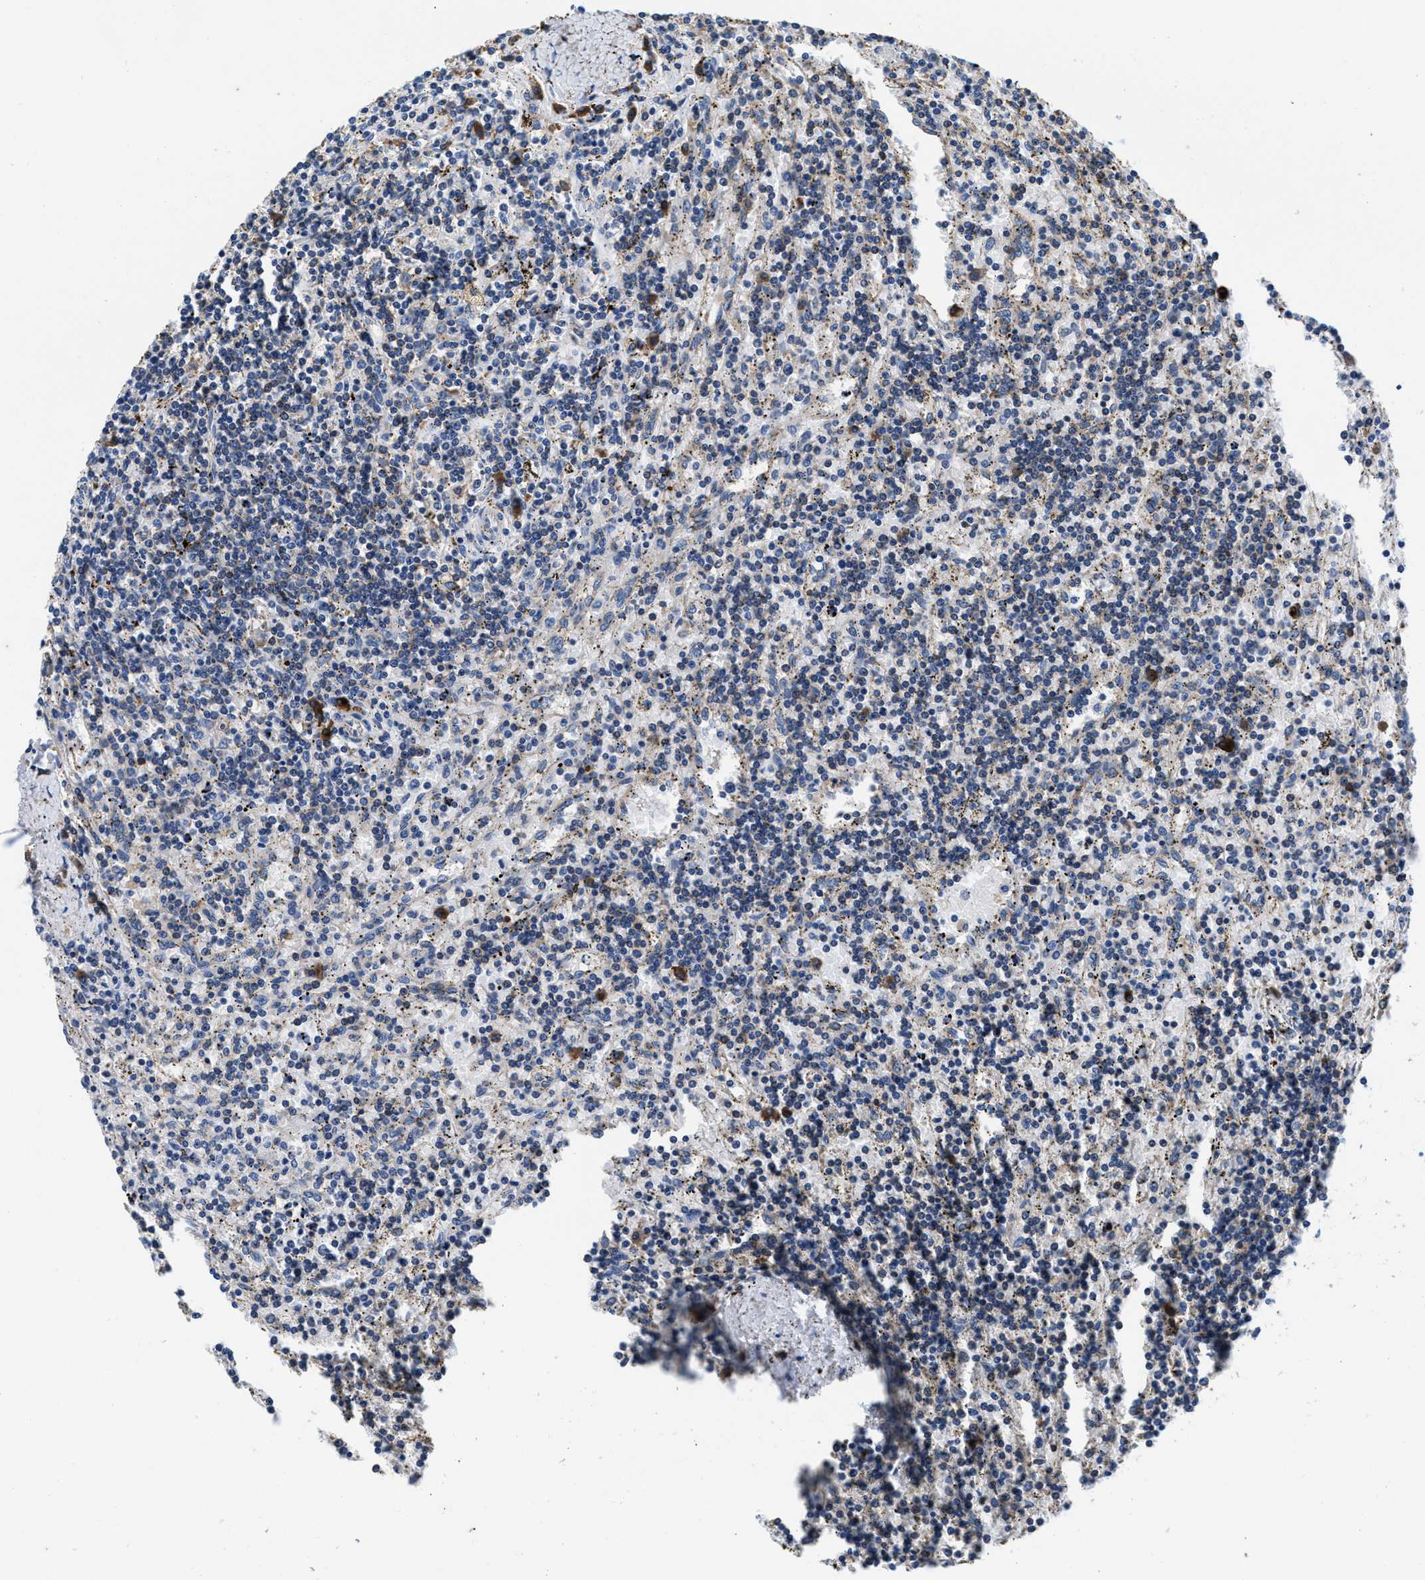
{"staining": {"intensity": "weak", "quantity": "<25%", "location": "cytoplasmic/membranous"}, "tissue": "lymphoma", "cell_type": "Tumor cells", "image_type": "cancer", "snomed": [{"axis": "morphology", "description": "Malignant lymphoma, non-Hodgkin's type, Low grade"}, {"axis": "topography", "description": "Spleen"}], "caption": "Malignant lymphoma, non-Hodgkin's type (low-grade) was stained to show a protein in brown. There is no significant expression in tumor cells.", "gene": "PPP1R9B", "patient": {"sex": "male", "age": 76}}